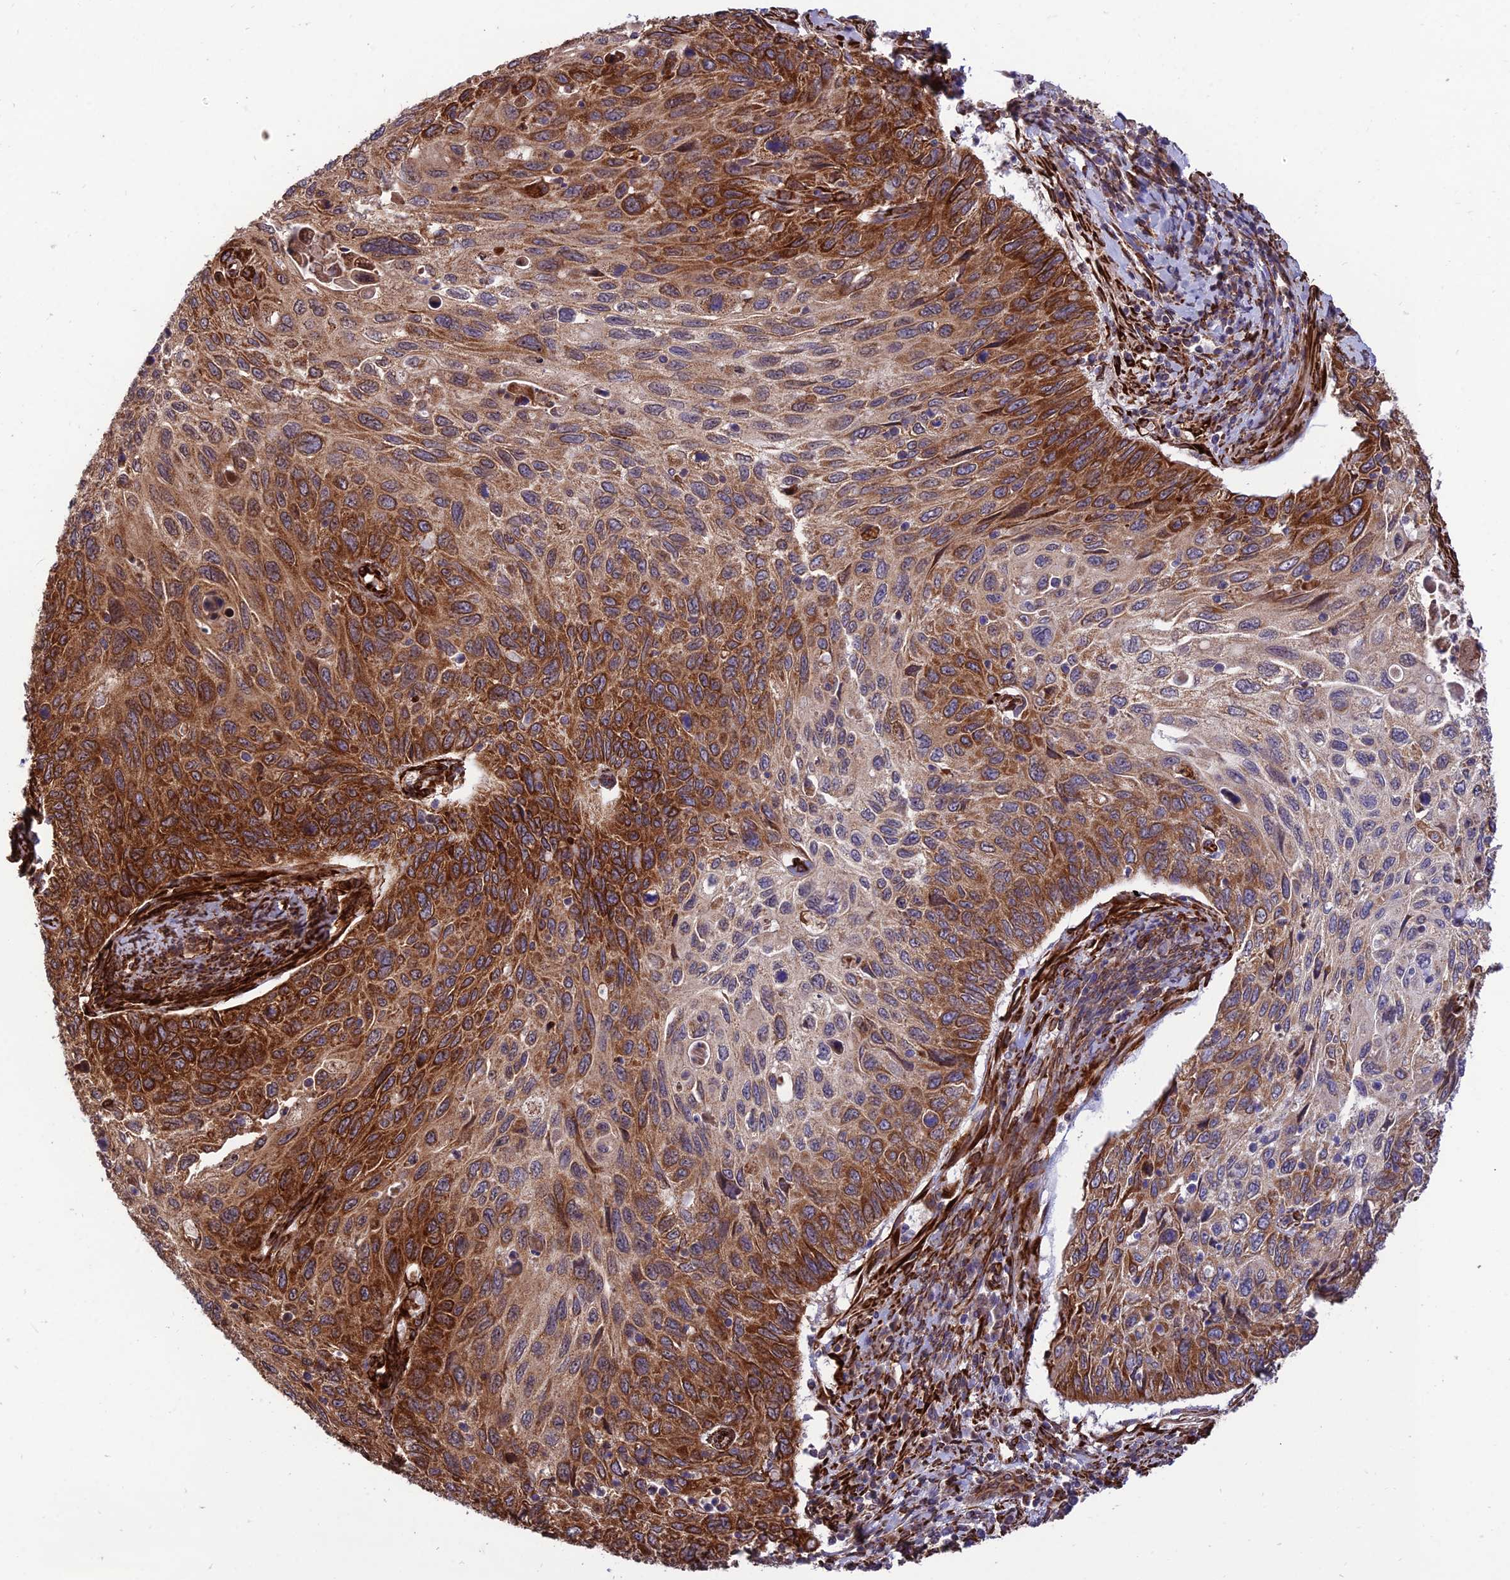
{"staining": {"intensity": "strong", "quantity": "25%-75%", "location": "cytoplasmic/membranous"}, "tissue": "cervical cancer", "cell_type": "Tumor cells", "image_type": "cancer", "snomed": [{"axis": "morphology", "description": "Squamous cell carcinoma, NOS"}, {"axis": "topography", "description": "Cervix"}], "caption": "IHC histopathology image of neoplastic tissue: human cervical cancer (squamous cell carcinoma) stained using IHC displays high levels of strong protein expression localized specifically in the cytoplasmic/membranous of tumor cells, appearing as a cytoplasmic/membranous brown color.", "gene": "CRTAP", "patient": {"sex": "female", "age": 70}}